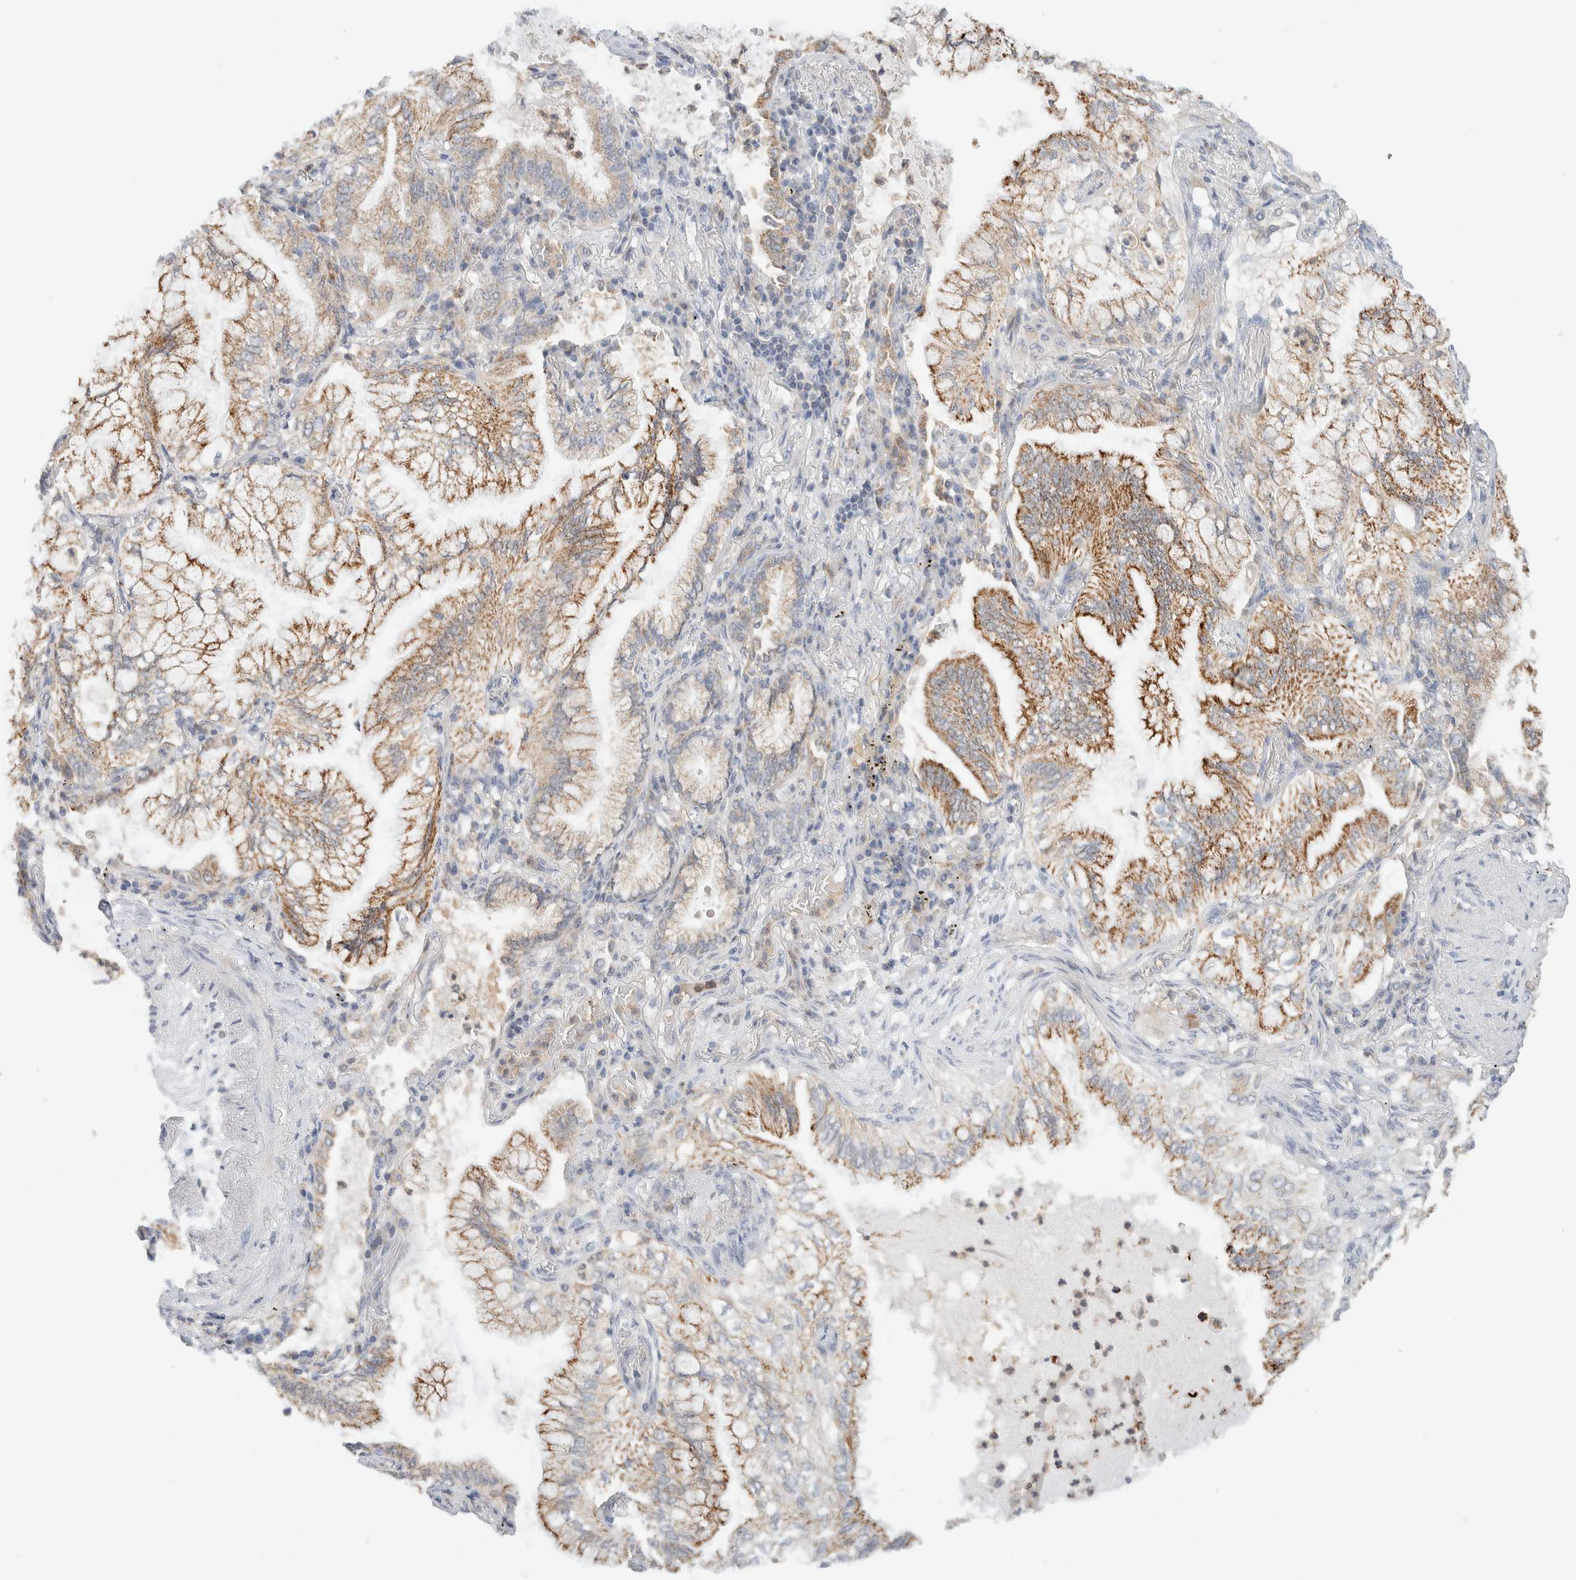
{"staining": {"intensity": "moderate", "quantity": ">75%", "location": "cytoplasmic/membranous"}, "tissue": "lung cancer", "cell_type": "Tumor cells", "image_type": "cancer", "snomed": [{"axis": "morphology", "description": "Adenocarcinoma, NOS"}, {"axis": "topography", "description": "Lung"}], "caption": "IHC staining of lung cancer, which demonstrates medium levels of moderate cytoplasmic/membranous staining in about >75% of tumor cells indicating moderate cytoplasmic/membranous protein positivity. The staining was performed using DAB (brown) for protein detection and nuclei were counterstained in hematoxylin (blue).", "gene": "HDHD3", "patient": {"sex": "female", "age": 70}}